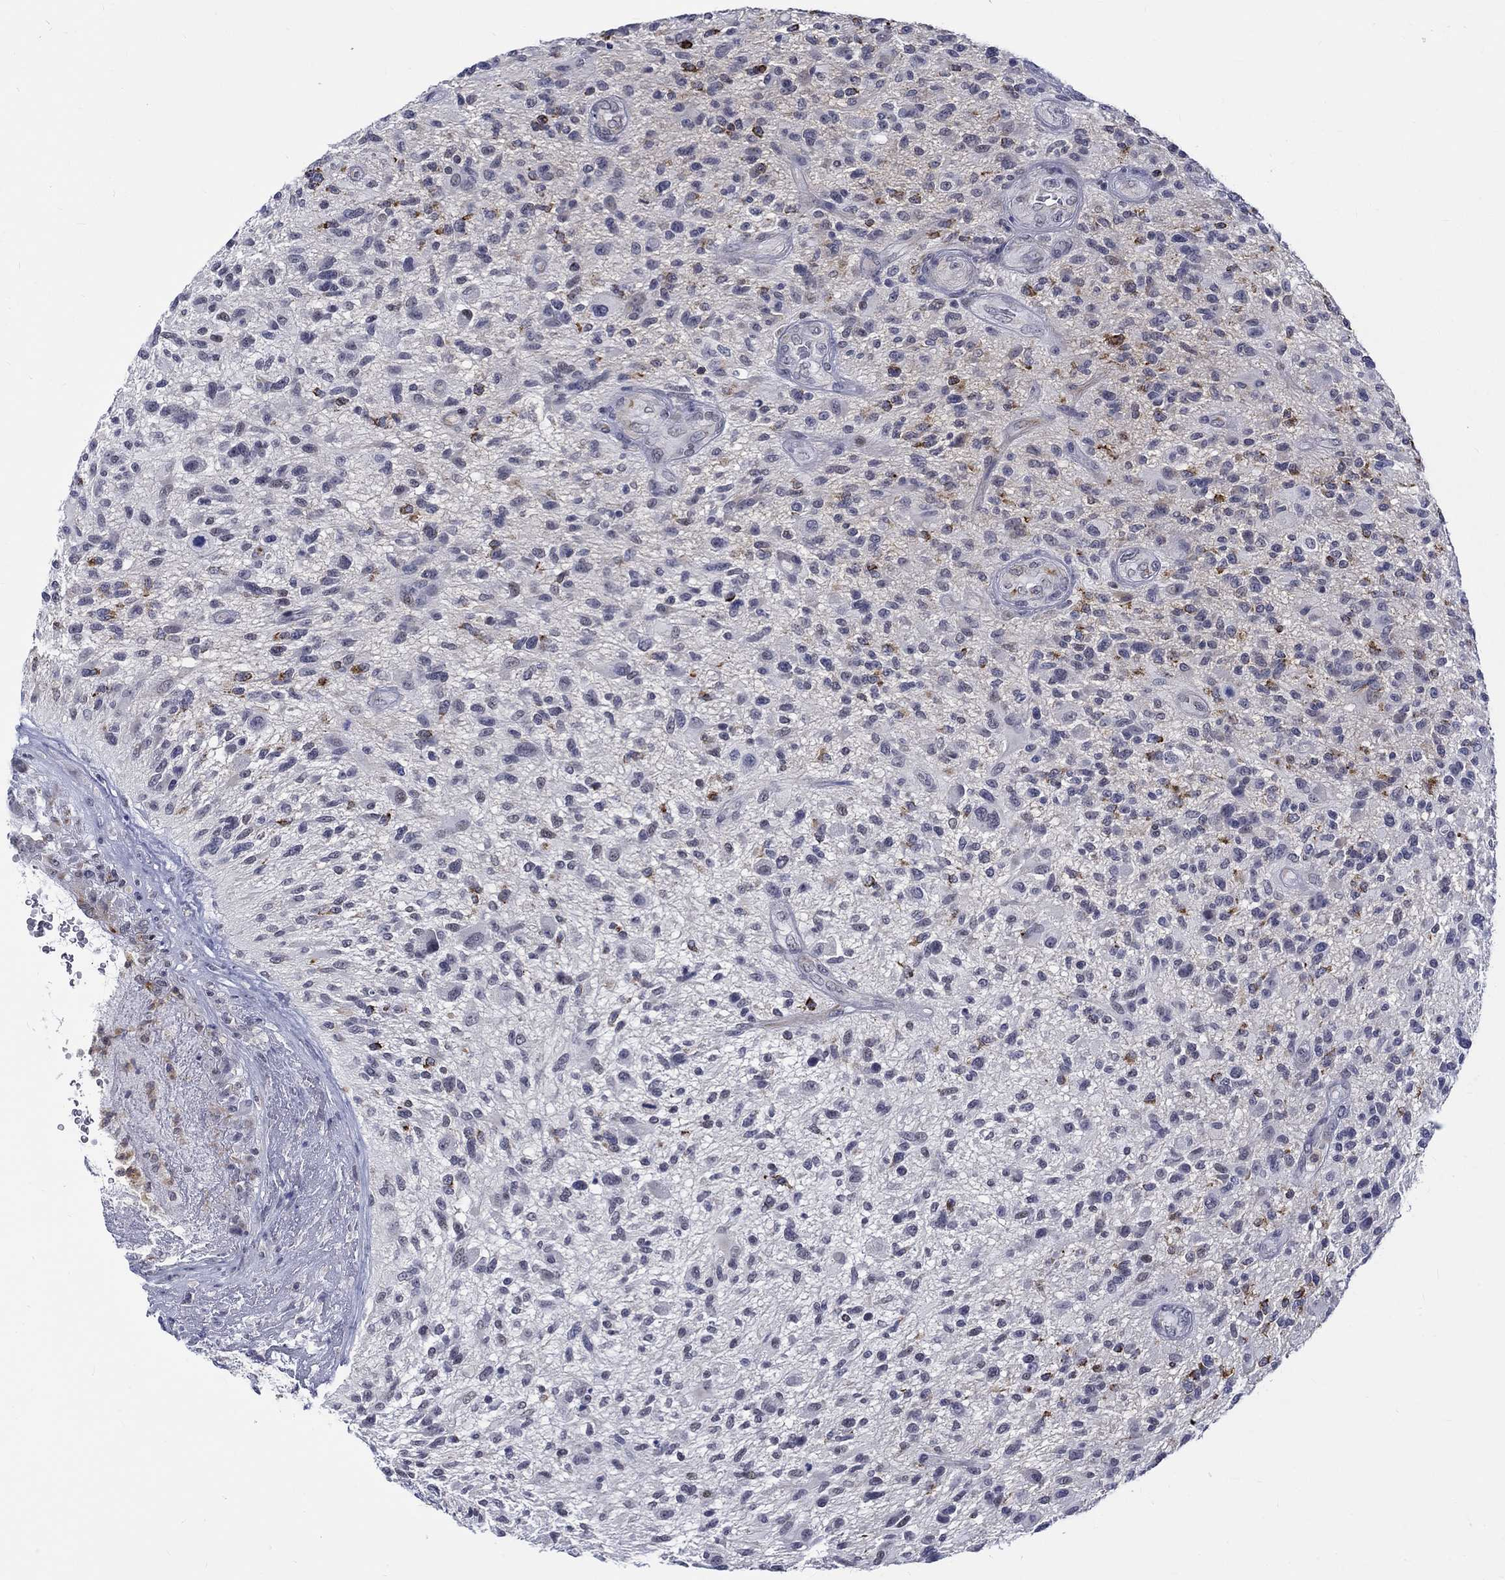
{"staining": {"intensity": "strong", "quantity": "<25%", "location": "cytoplasmic/membranous"}, "tissue": "glioma", "cell_type": "Tumor cells", "image_type": "cancer", "snomed": [{"axis": "morphology", "description": "Glioma, malignant, High grade"}, {"axis": "topography", "description": "Brain"}], "caption": "A brown stain highlights strong cytoplasmic/membranous expression of a protein in human glioma tumor cells.", "gene": "ST6GALNAC1", "patient": {"sex": "male", "age": 47}}